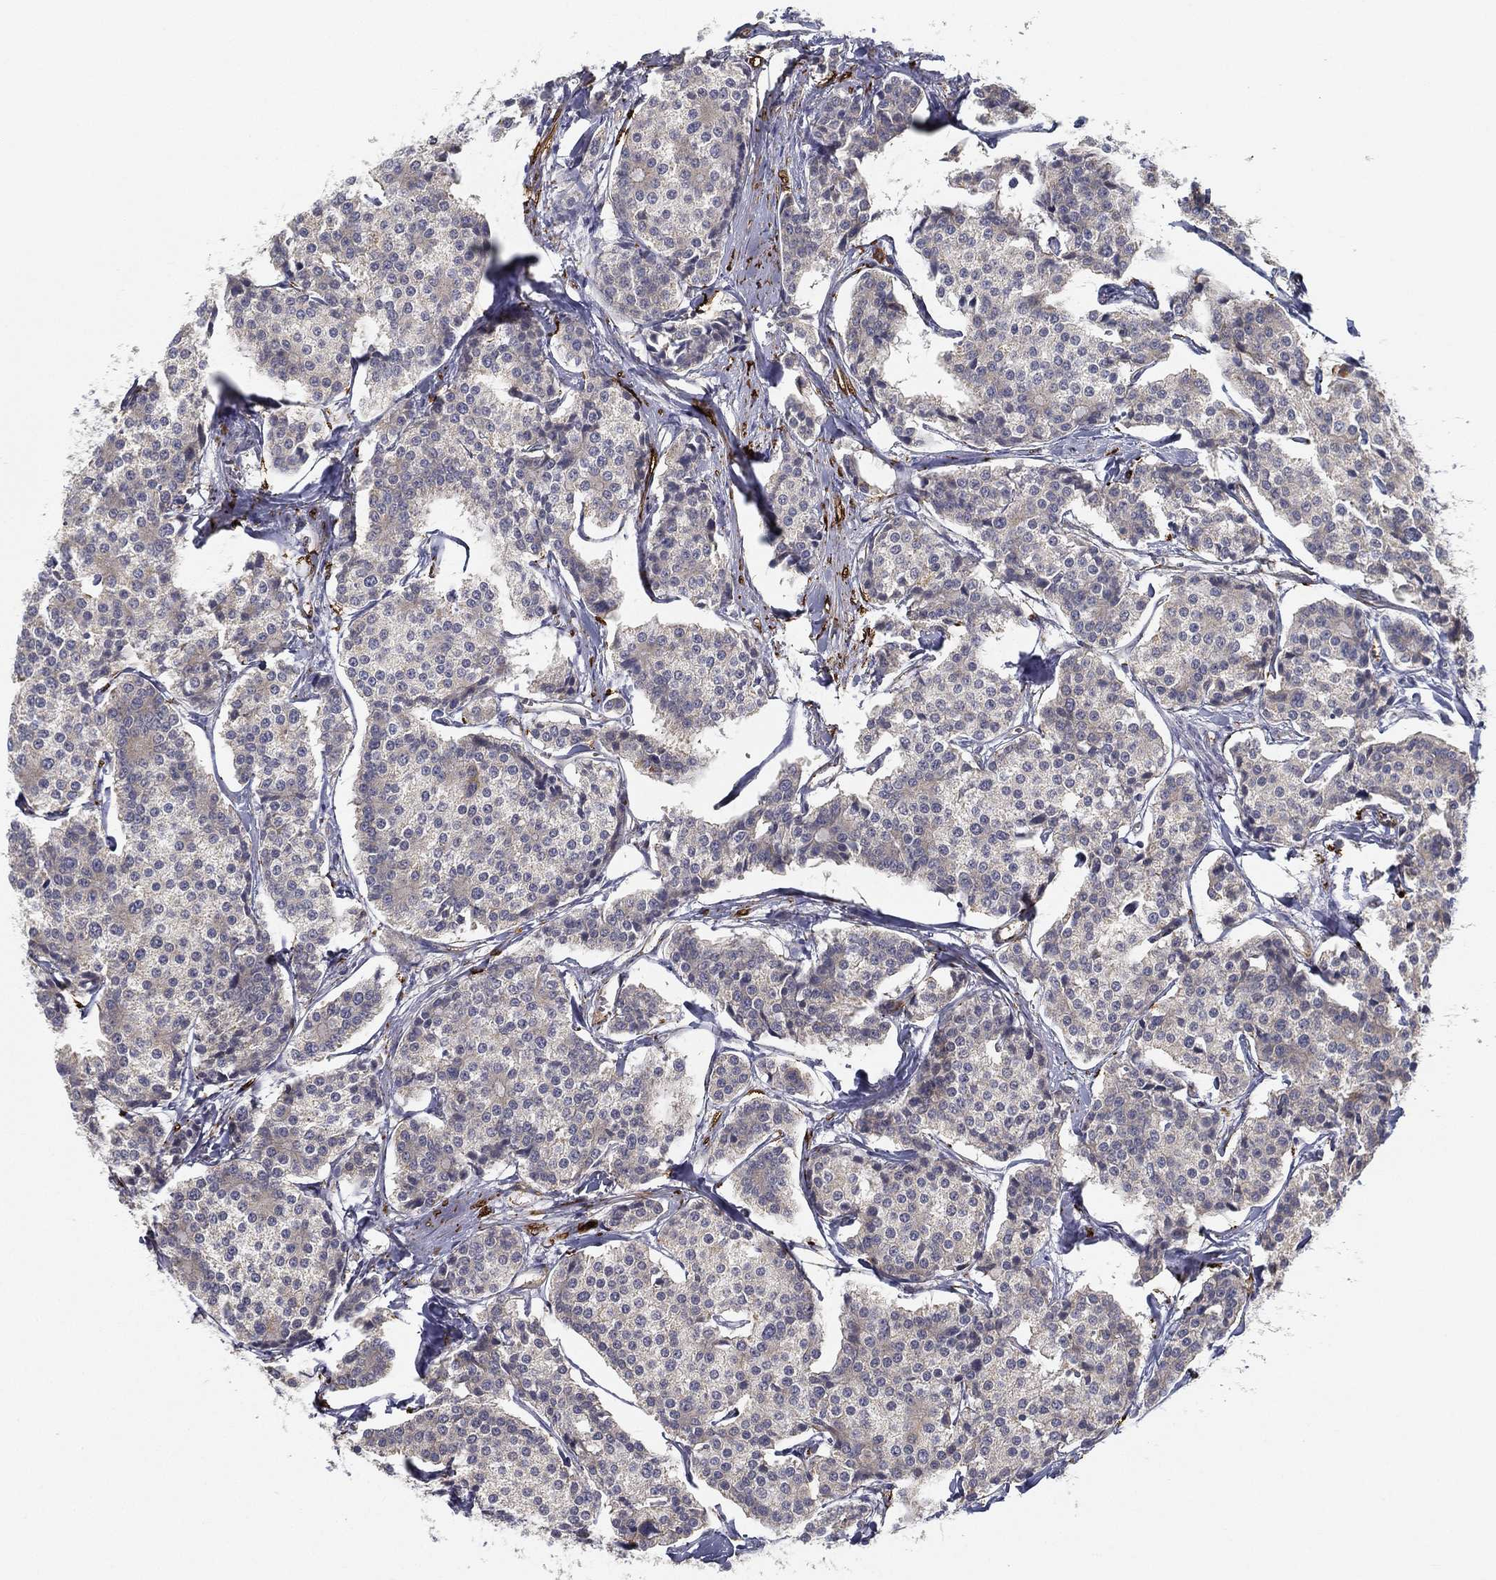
{"staining": {"intensity": "negative", "quantity": "none", "location": "none"}, "tissue": "carcinoid", "cell_type": "Tumor cells", "image_type": "cancer", "snomed": [{"axis": "morphology", "description": "Carcinoid, malignant, NOS"}, {"axis": "topography", "description": "Small intestine"}], "caption": "Human carcinoid stained for a protein using immunohistochemistry demonstrates no expression in tumor cells.", "gene": "LRRC56", "patient": {"sex": "female", "age": 65}}